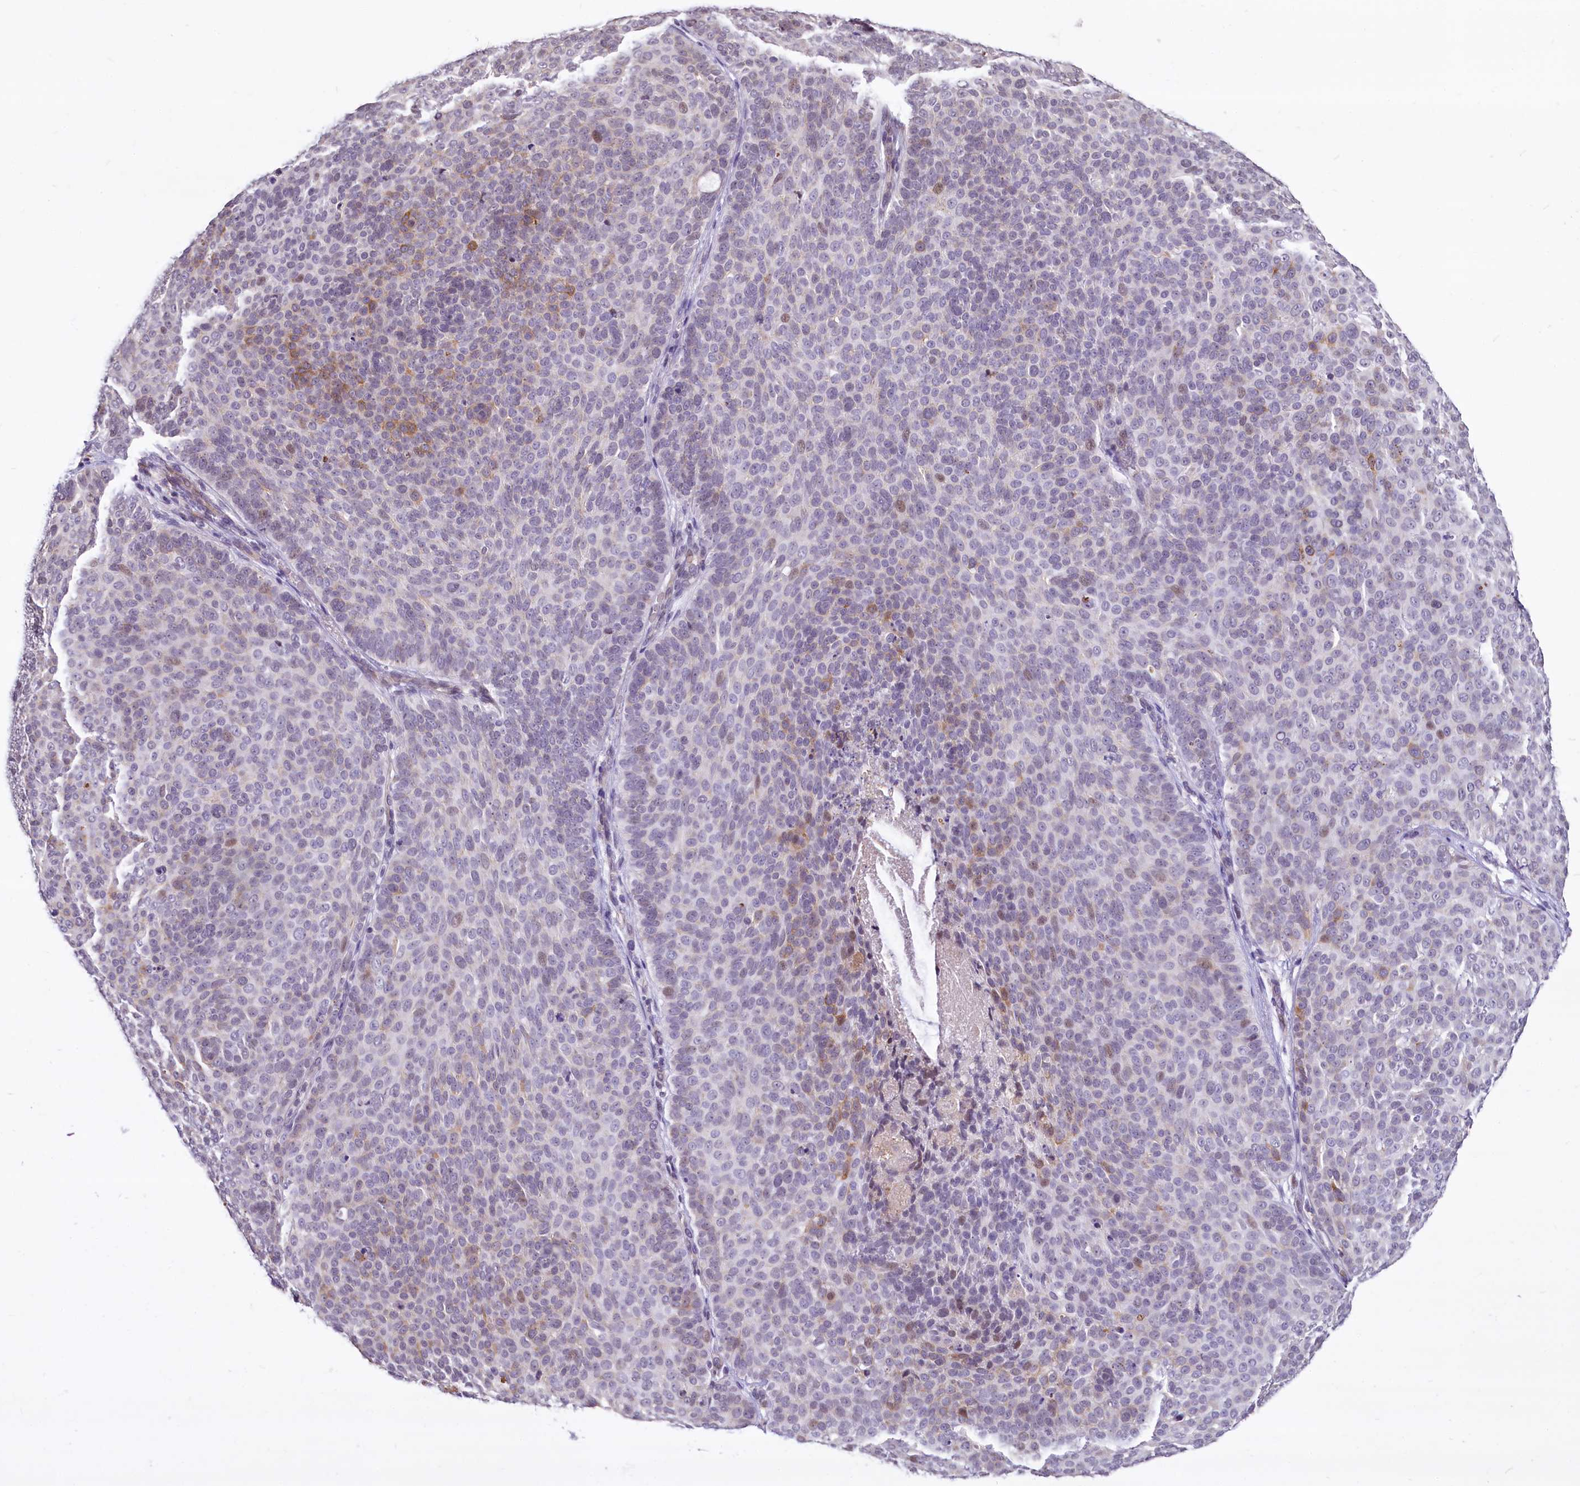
{"staining": {"intensity": "moderate", "quantity": "<25%", "location": "cytoplasmic/membranous"}, "tissue": "skin cancer", "cell_type": "Tumor cells", "image_type": "cancer", "snomed": [{"axis": "morphology", "description": "Basal cell carcinoma"}, {"axis": "topography", "description": "Skin"}], "caption": "This micrograph exhibits basal cell carcinoma (skin) stained with IHC to label a protein in brown. The cytoplasmic/membranous of tumor cells show moderate positivity for the protein. Nuclei are counter-stained blue.", "gene": "BANK1", "patient": {"sex": "male", "age": 85}}